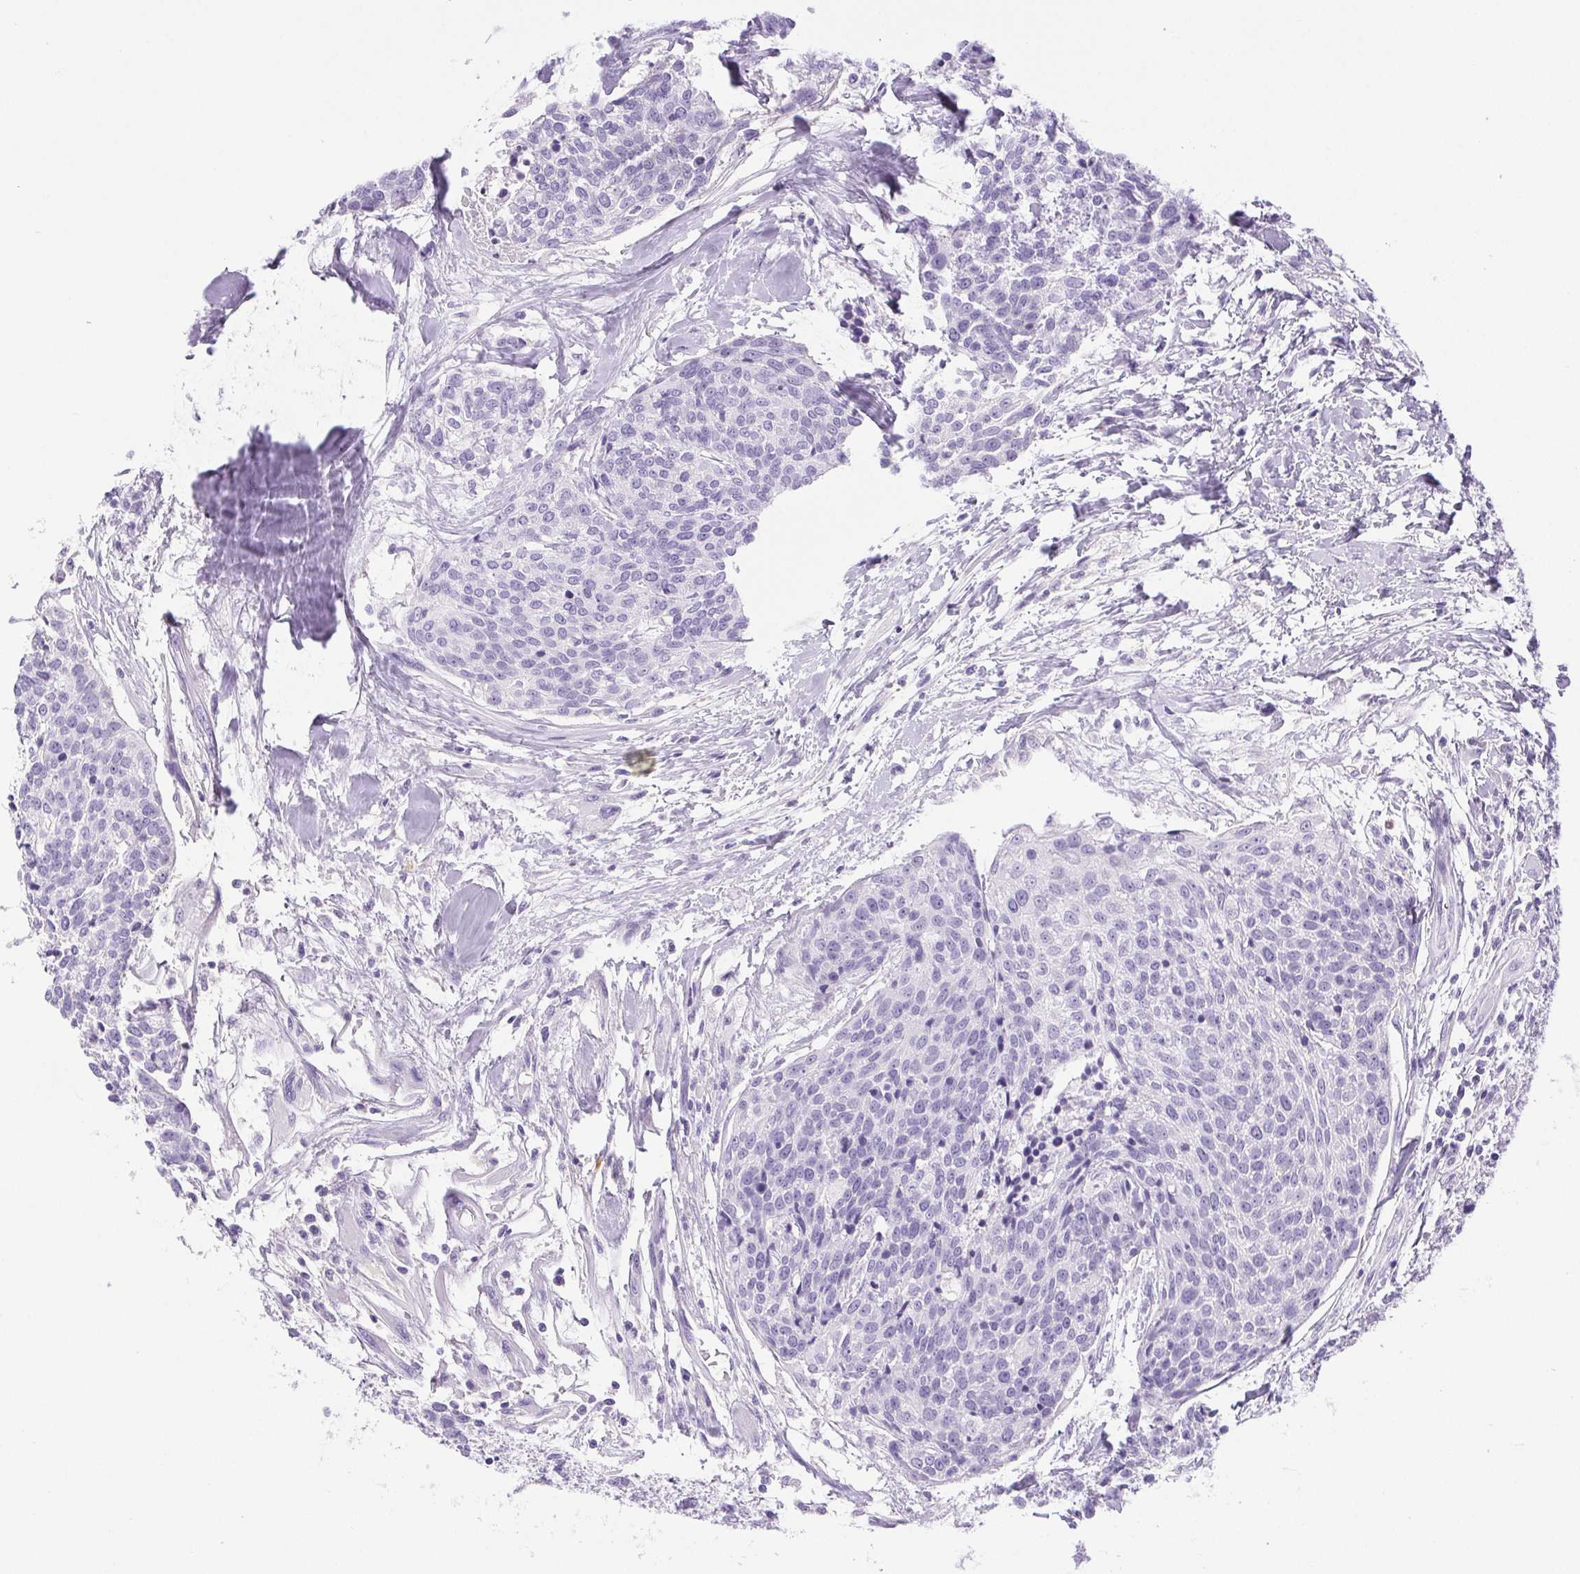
{"staining": {"intensity": "negative", "quantity": "none", "location": "none"}, "tissue": "head and neck cancer", "cell_type": "Tumor cells", "image_type": "cancer", "snomed": [{"axis": "morphology", "description": "Squamous cell carcinoma, NOS"}, {"axis": "topography", "description": "Oral tissue"}, {"axis": "topography", "description": "Head-Neck"}], "caption": "Head and neck cancer (squamous cell carcinoma) was stained to show a protein in brown. There is no significant staining in tumor cells.", "gene": "PAPPA2", "patient": {"sex": "male", "age": 64}}